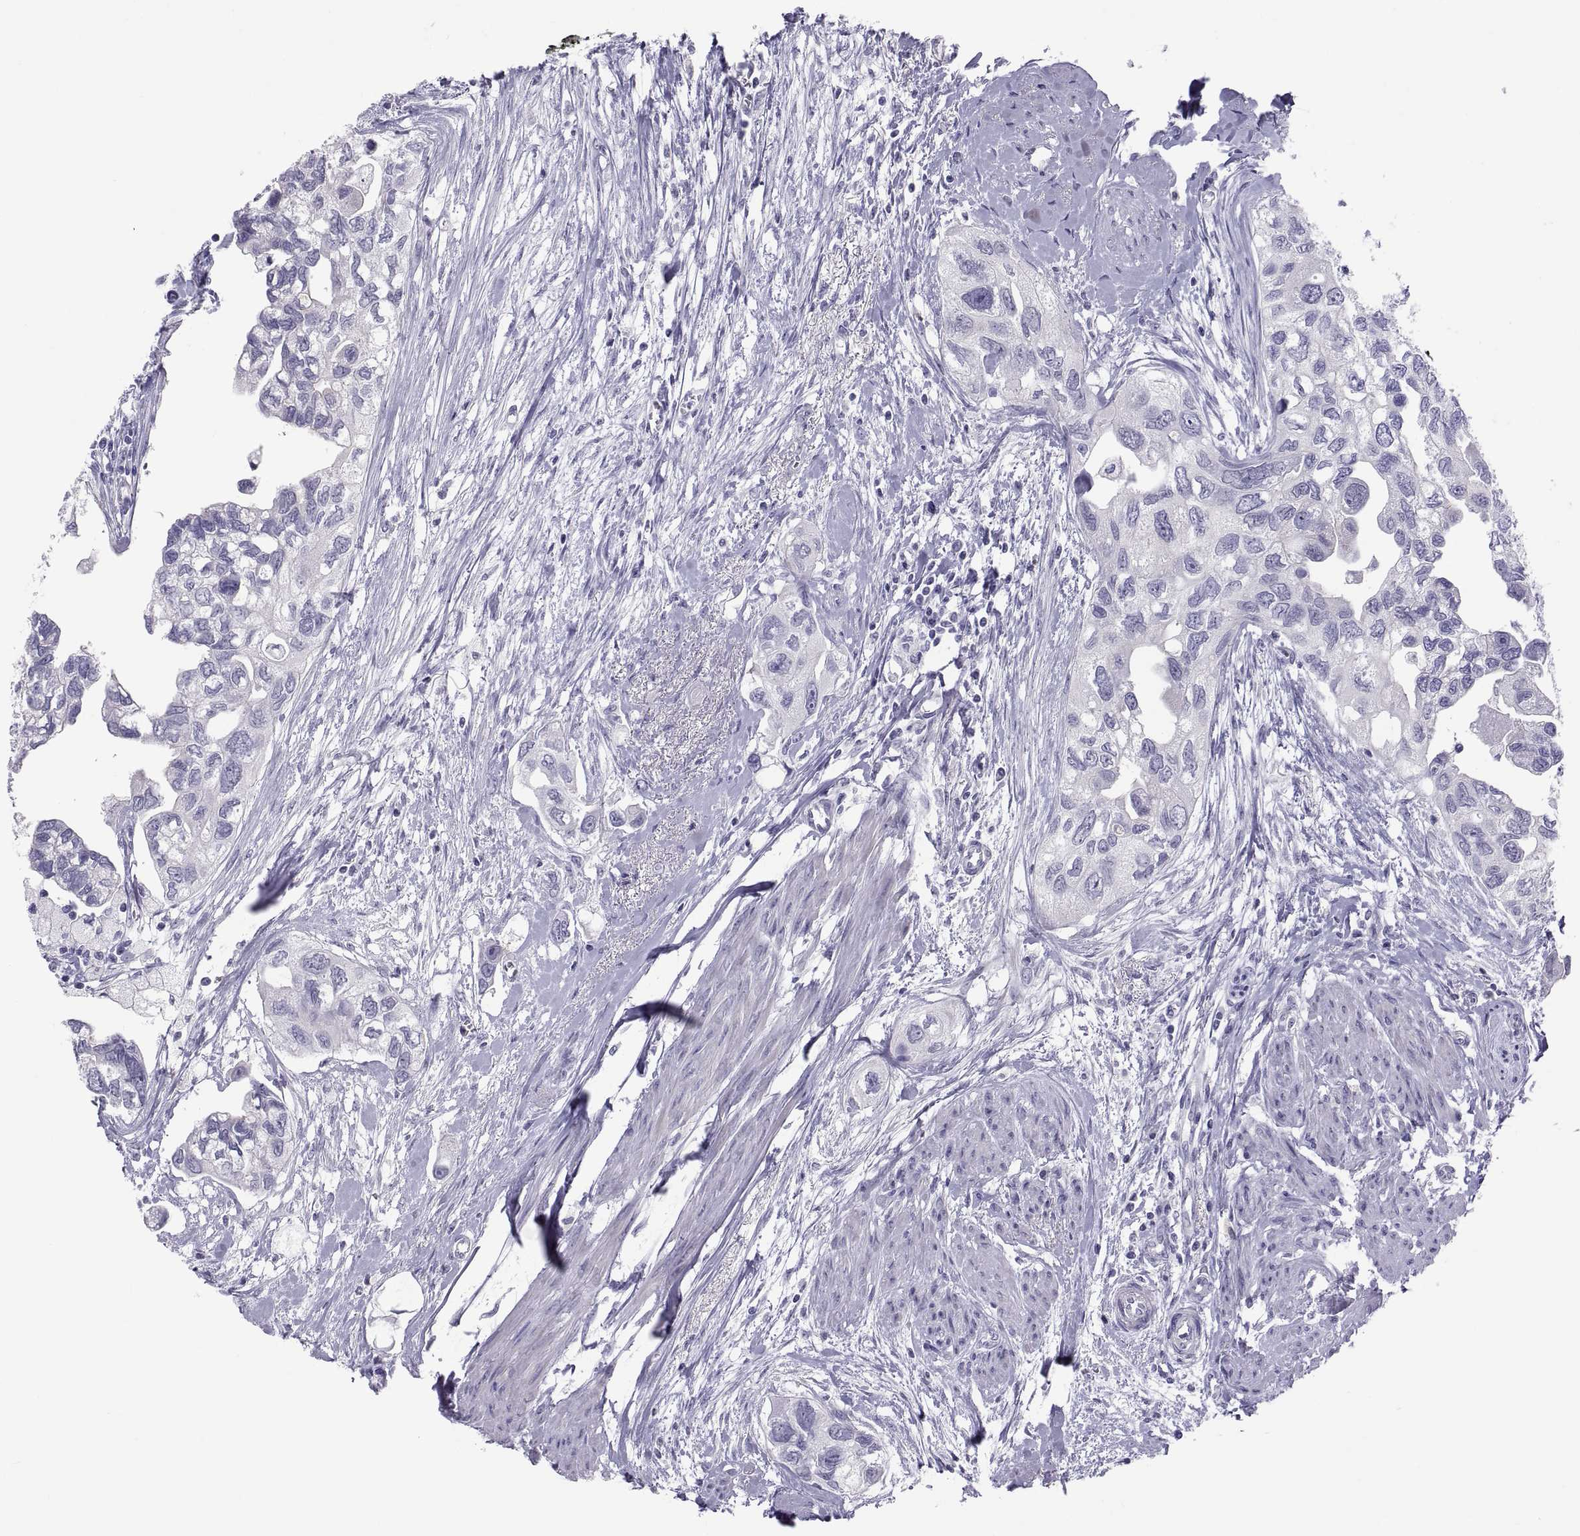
{"staining": {"intensity": "negative", "quantity": "none", "location": "none"}, "tissue": "urothelial cancer", "cell_type": "Tumor cells", "image_type": "cancer", "snomed": [{"axis": "morphology", "description": "Urothelial carcinoma, High grade"}, {"axis": "topography", "description": "Urinary bladder"}], "caption": "DAB immunohistochemical staining of human high-grade urothelial carcinoma demonstrates no significant positivity in tumor cells. Brightfield microscopy of immunohistochemistry stained with DAB (brown) and hematoxylin (blue), captured at high magnification.", "gene": "RNASE12", "patient": {"sex": "male", "age": 59}}